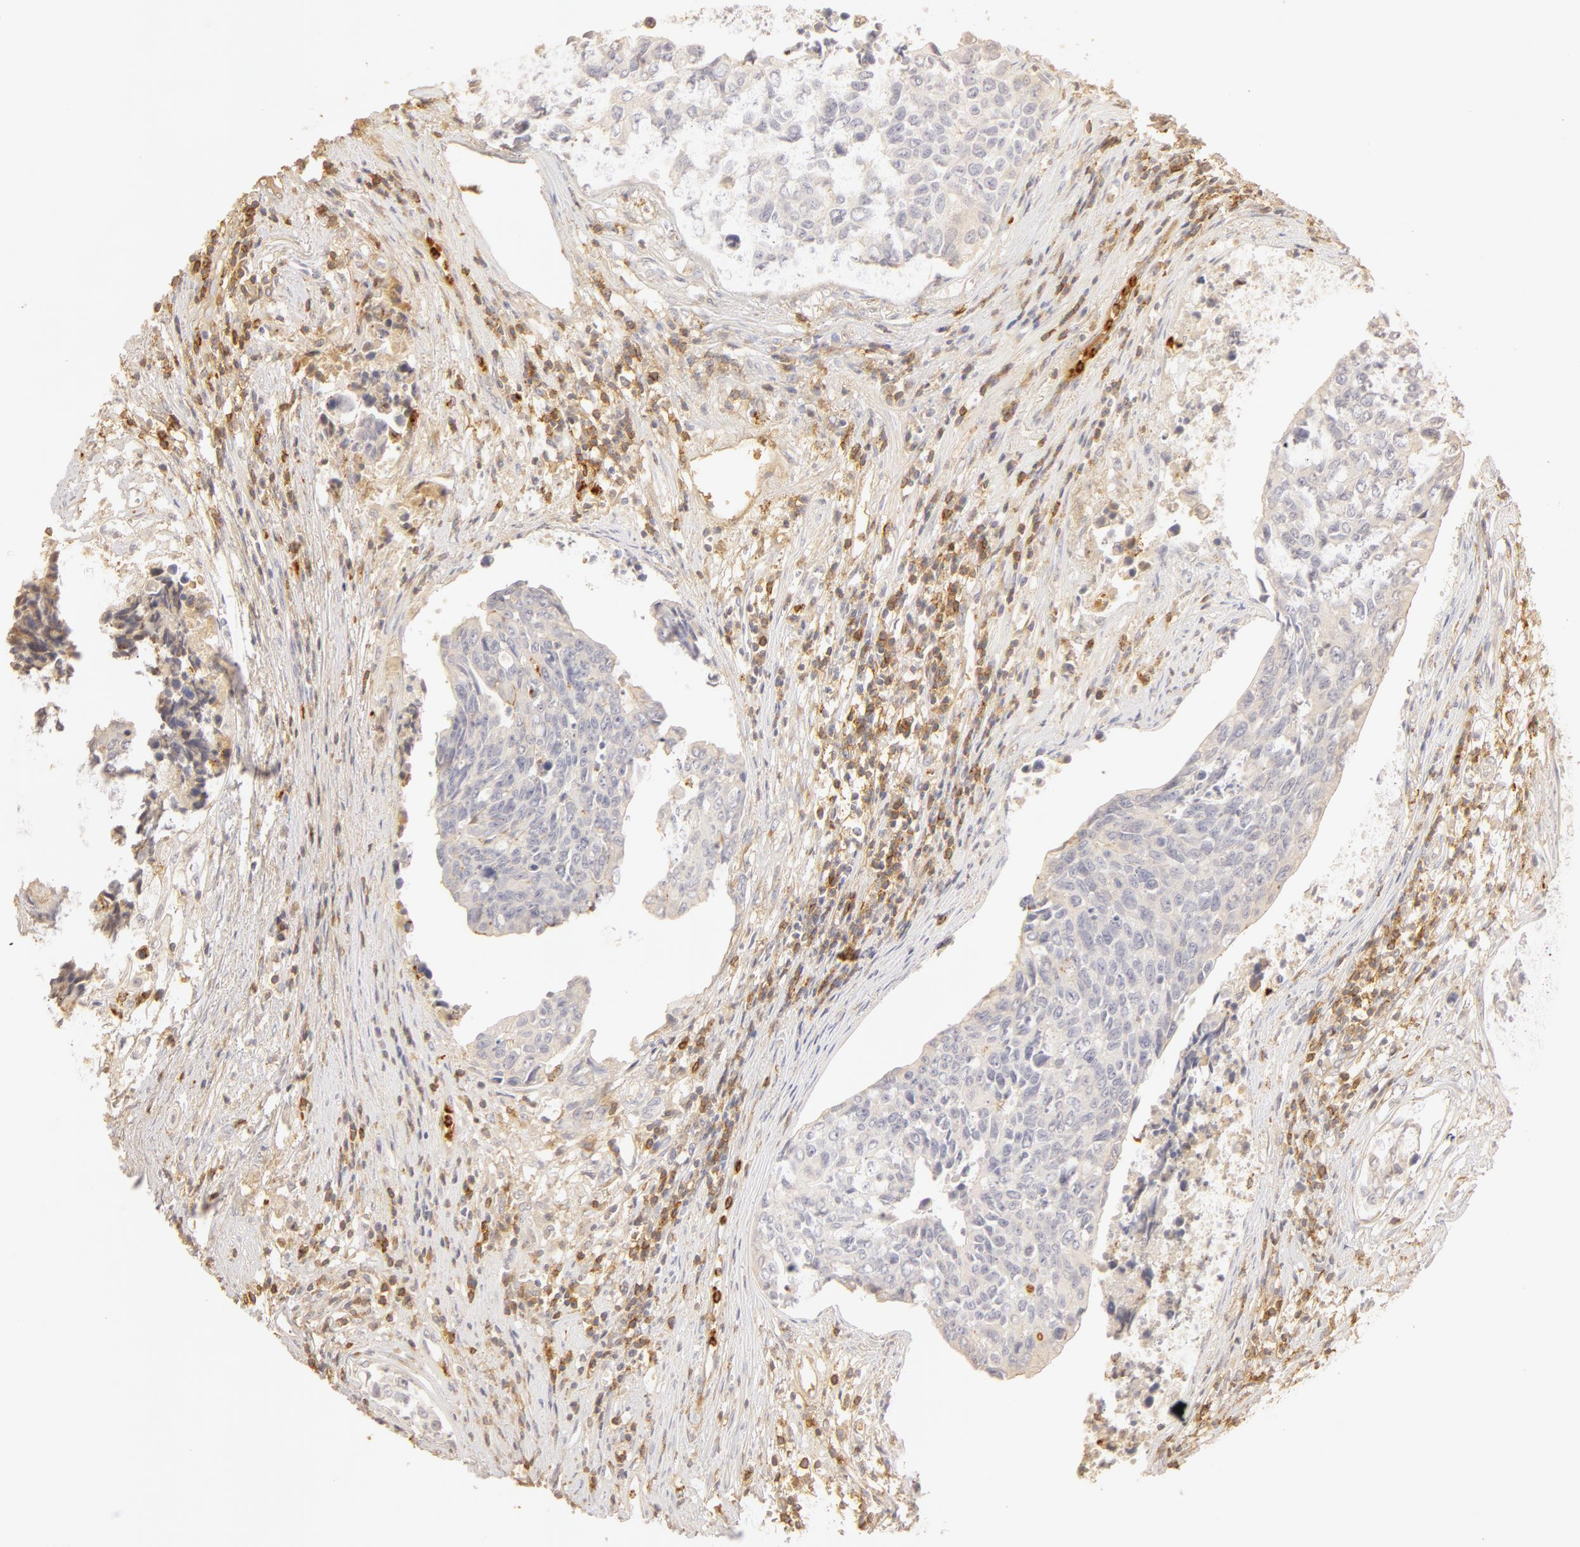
{"staining": {"intensity": "negative", "quantity": "none", "location": "none"}, "tissue": "urothelial cancer", "cell_type": "Tumor cells", "image_type": "cancer", "snomed": [{"axis": "morphology", "description": "Urothelial carcinoma, High grade"}, {"axis": "topography", "description": "Urinary bladder"}], "caption": "There is no significant positivity in tumor cells of urothelial cancer.", "gene": "C1R", "patient": {"sex": "male", "age": 81}}